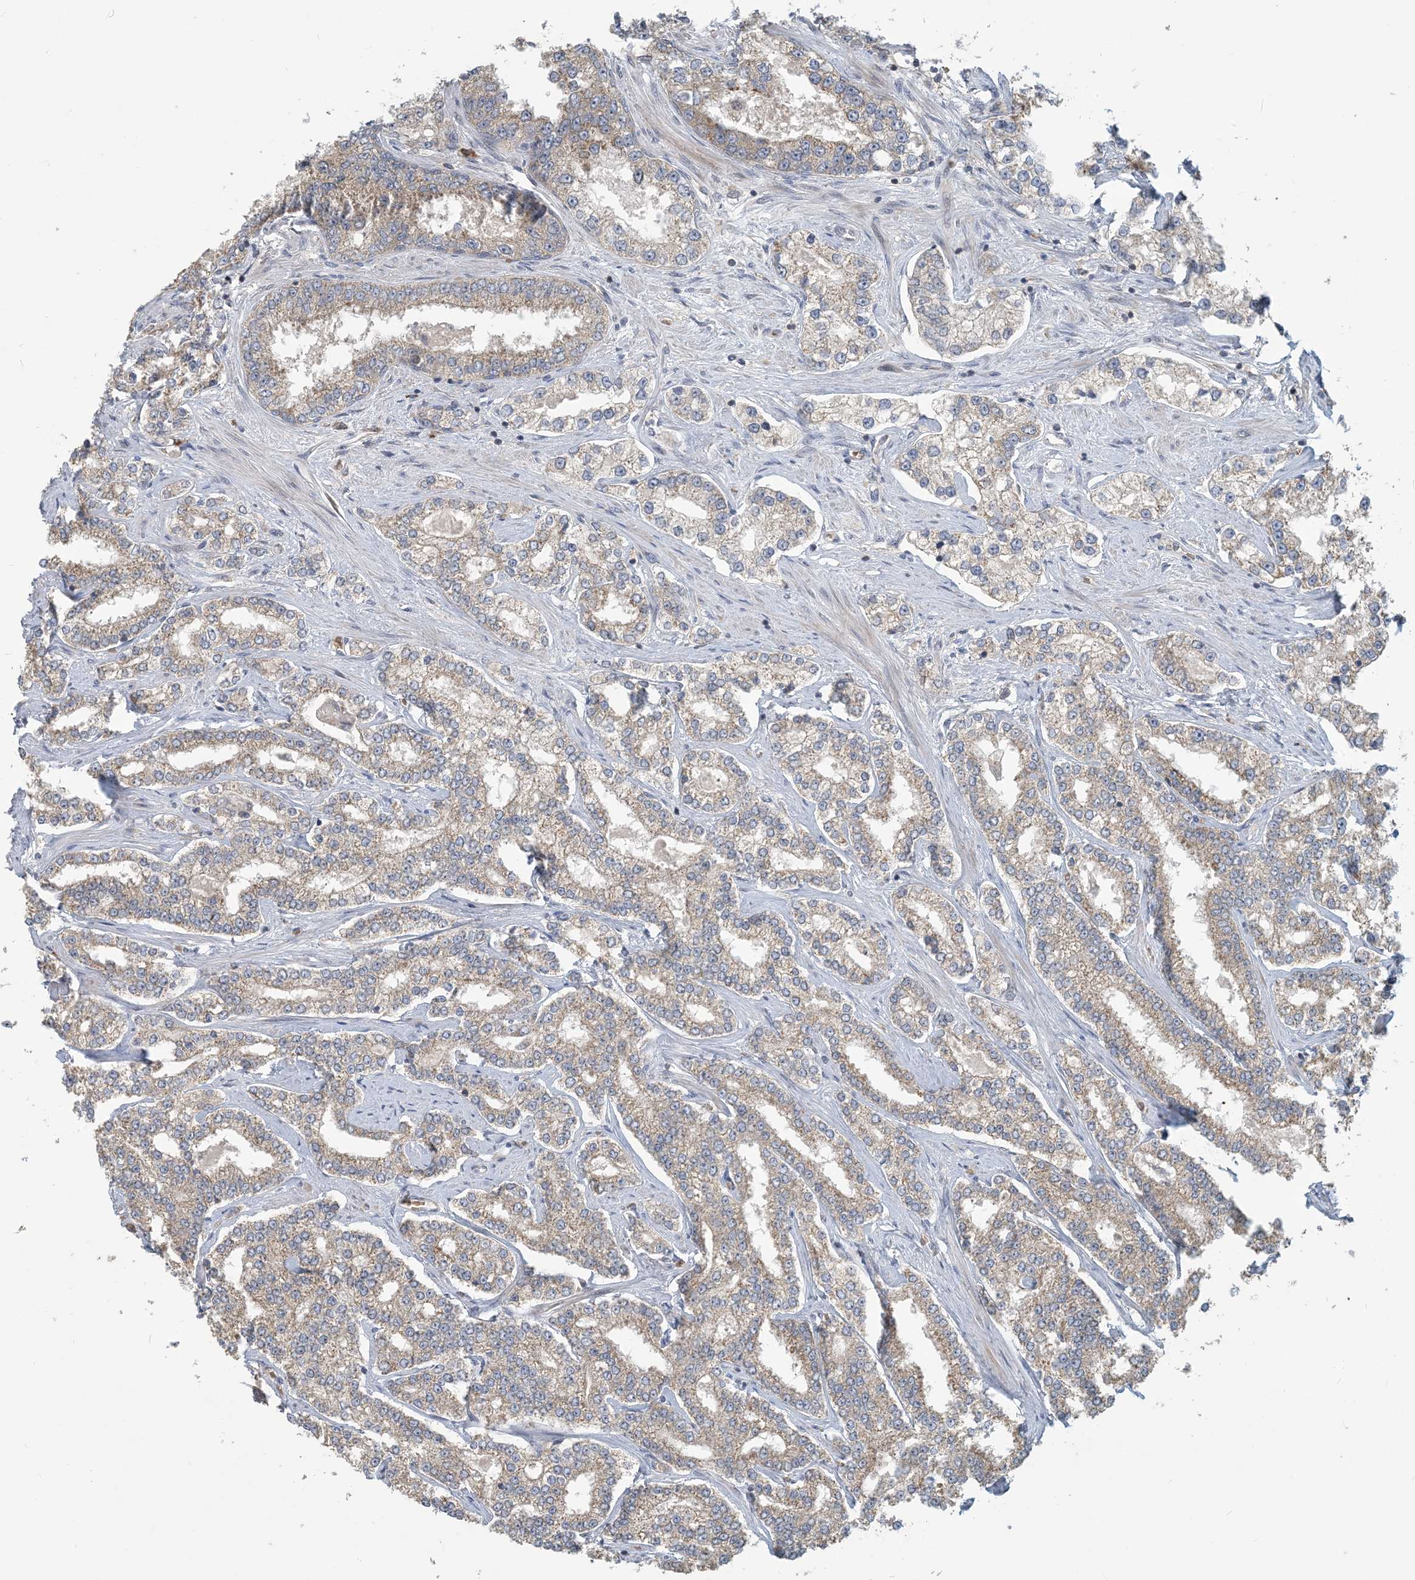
{"staining": {"intensity": "weak", "quantity": ">75%", "location": "cytoplasmic/membranous"}, "tissue": "prostate cancer", "cell_type": "Tumor cells", "image_type": "cancer", "snomed": [{"axis": "morphology", "description": "Normal tissue, NOS"}, {"axis": "morphology", "description": "Adenocarcinoma, High grade"}, {"axis": "topography", "description": "Prostate"}], "caption": "Human prostate high-grade adenocarcinoma stained for a protein (brown) exhibits weak cytoplasmic/membranous positive positivity in about >75% of tumor cells.", "gene": "PUSL1", "patient": {"sex": "male", "age": 83}}